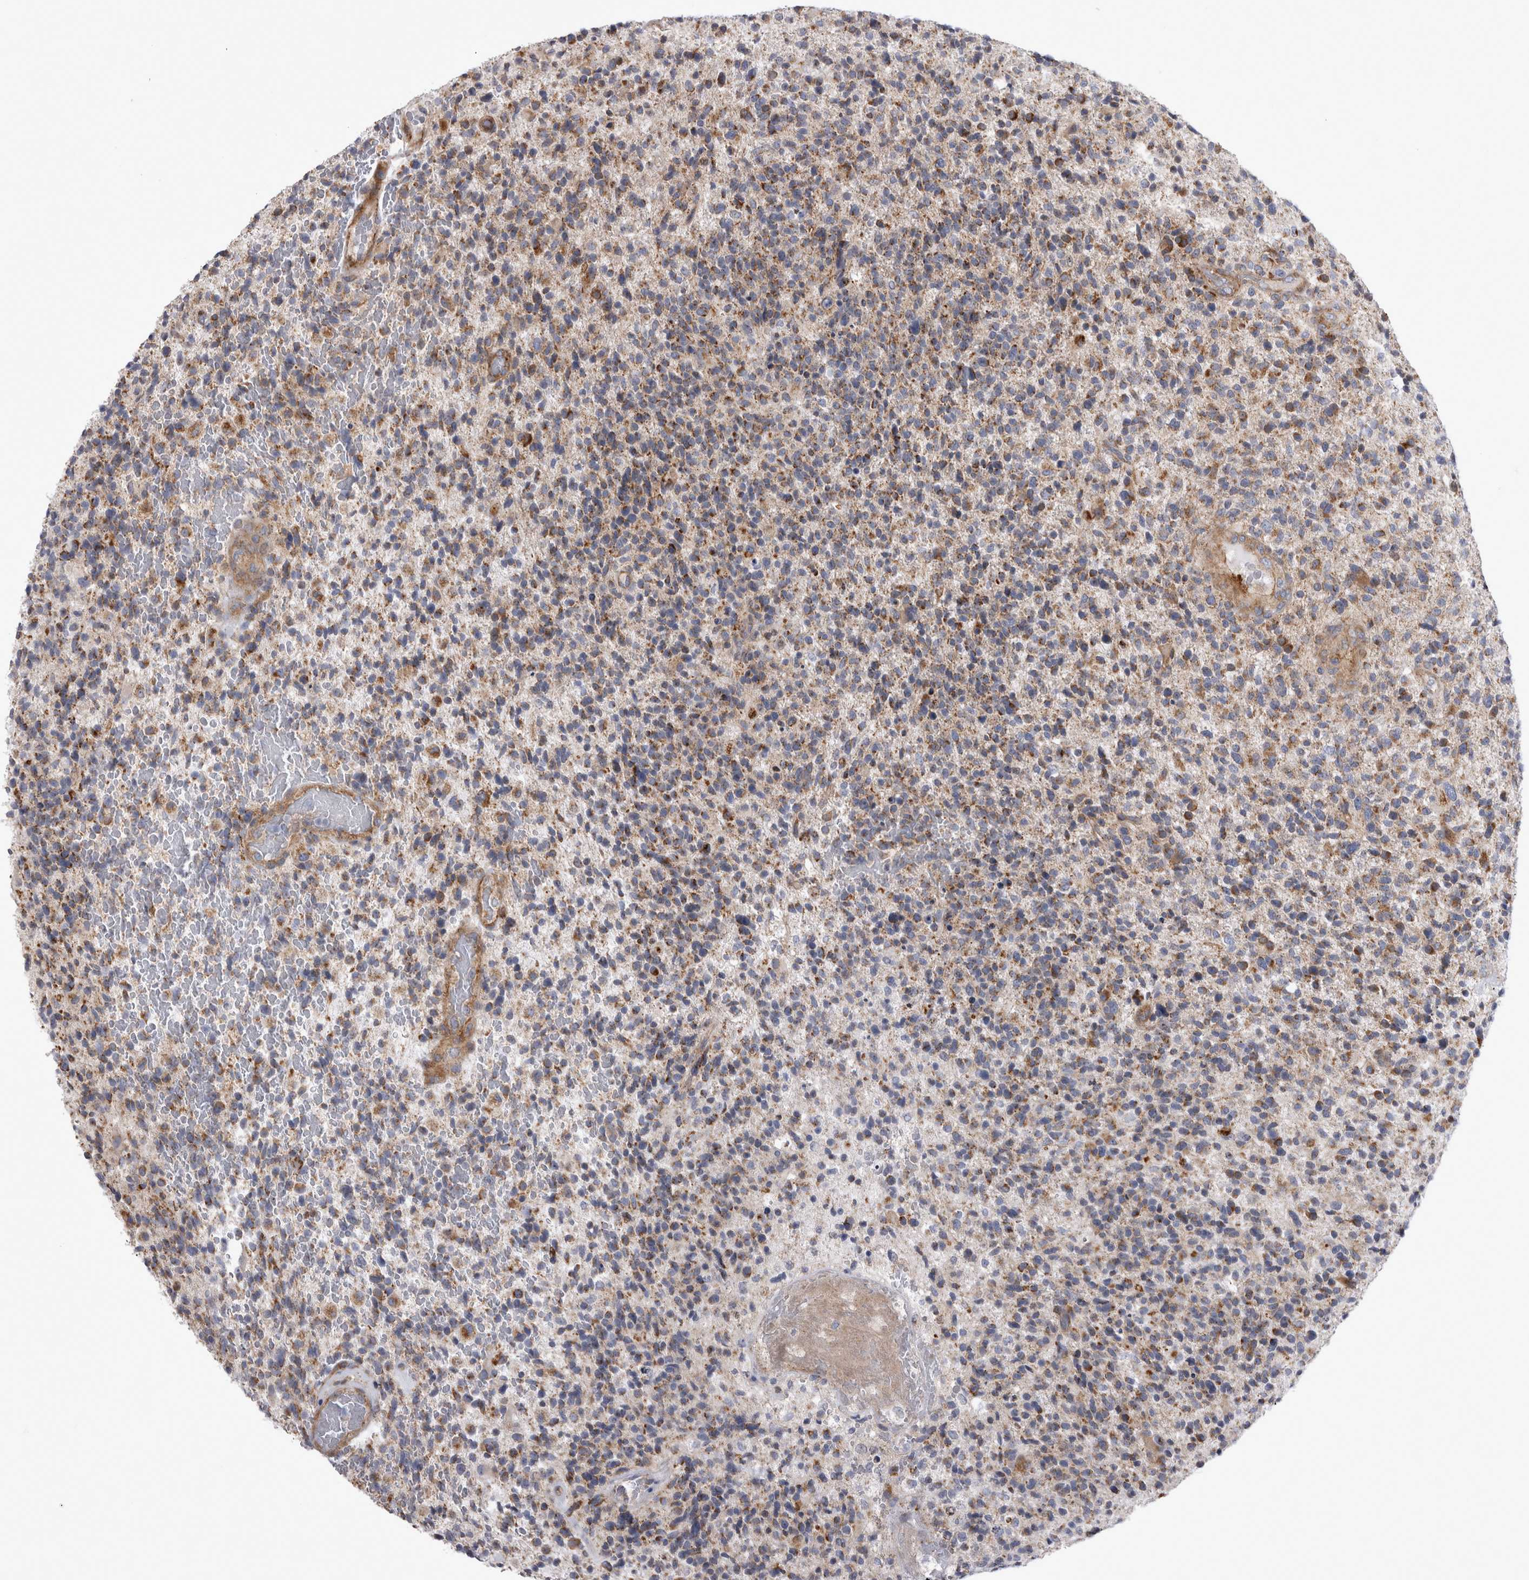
{"staining": {"intensity": "moderate", "quantity": ">75%", "location": "cytoplasmic/membranous"}, "tissue": "glioma", "cell_type": "Tumor cells", "image_type": "cancer", "snomed": [{"axis": "morphology", "description": "Glioma, malignant, High grade"}, {"axis": "topography", "description": "Brain"}], "caption": "Malignant glioma (high-grade) tissue displays moderate cytoplasmic/membranous expression in about >75% of tumor cells", "gene": "TSPOAP1", "patient": {"sex": "male", "age": 72}}